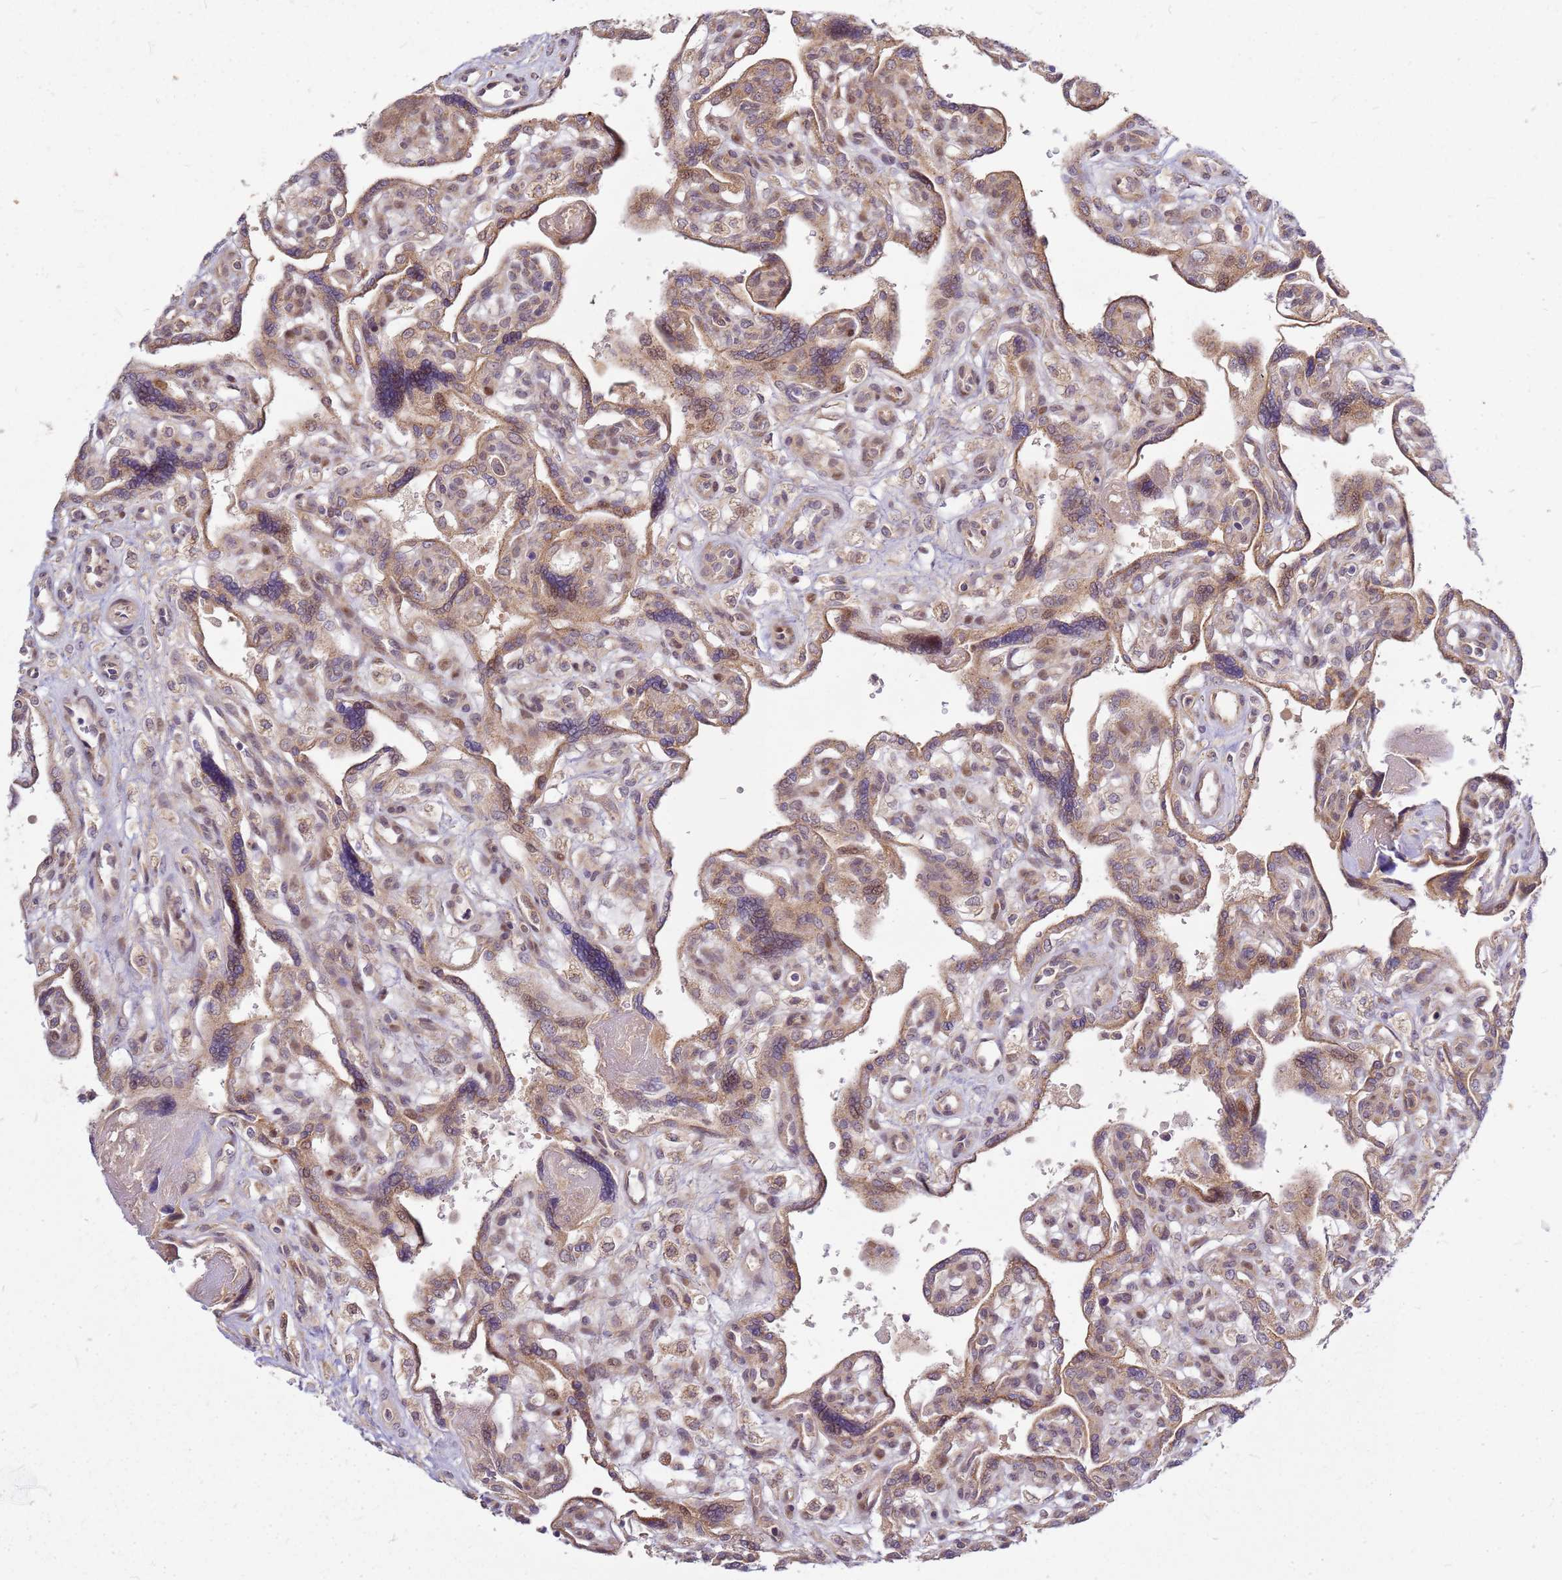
{"staining": {"intensity": "moderate", "quantity": "25%-75%", "location": "cytoplasmic/membranous"}, "tissue": "placenta", "cell_type": "Decidual cells", "image_type": "normal", "snomed": [{"axis": "morphology", "description": "Normal tissue, NOS"}, {"axis": "topography", "description": "Placenta"}], "caption": "Immunohistochemical staining of benign placenta exhibits medium levels of moderate cytoplasmic/membranous positivity in about 25%-75% of decidual cells. Using DAB (3,3'-diaminobenzidine) (brown) and hematoxylin (blue) stains, captured at high magnification using brightfield microscopy.", "gene": "CCDC159", "patient": {"sex": "female", "age": 39}}